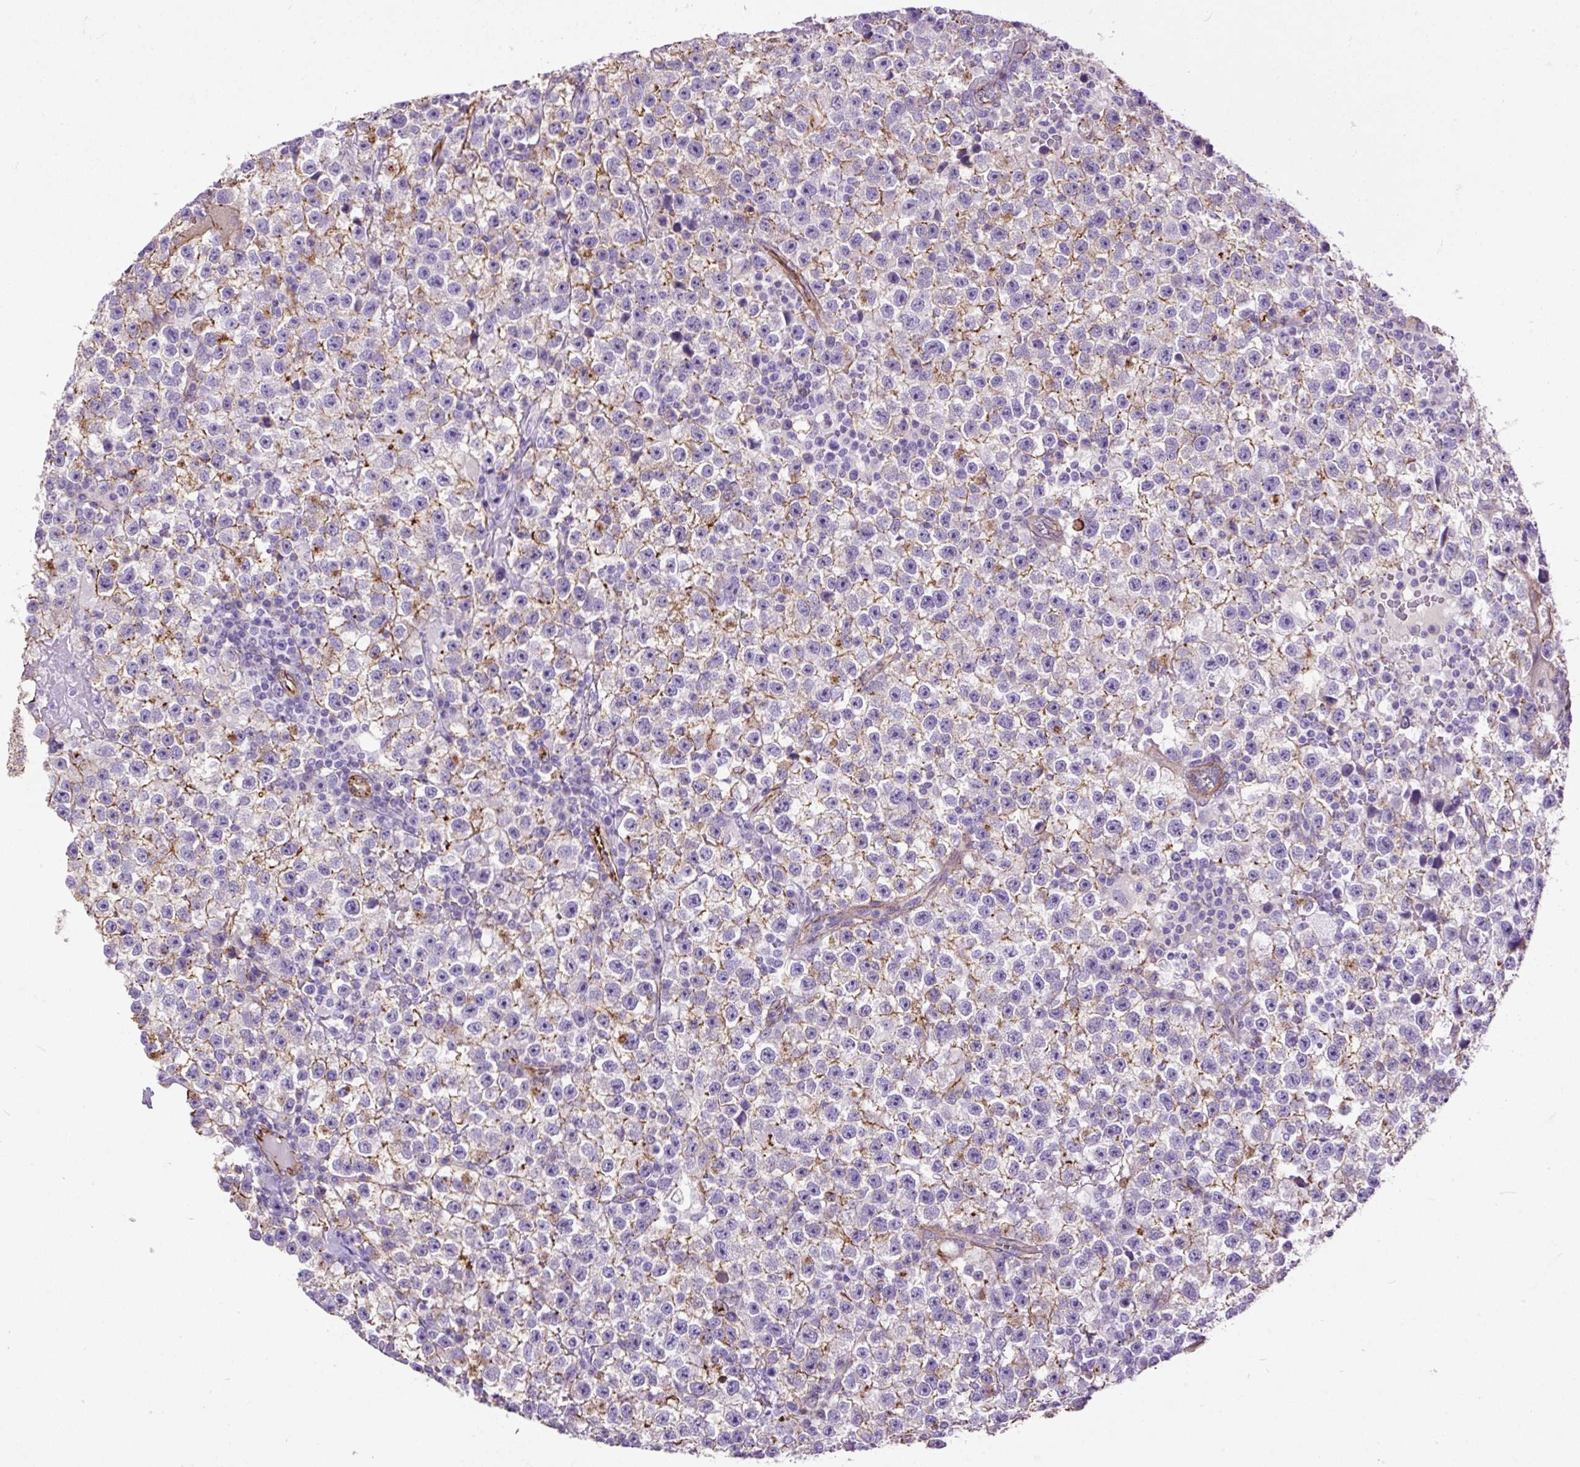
{"staining": {"intensity": "moderate", "quantity": "<25%", "location": "cytoplasmic/membranous"}, "tissue": "testis cancer", "cell_type": "Tumor cells", "image_type": "cancer", "snomed": [{"axis": "morphology", "description": "Seminoma, NOS"}, {"axis": "topography", "description": "Testis"}], "caption": "The micrograph reveals a brown stain indicating the presence of a protein in the cytoplasmic/membranous of tumor cells in seminoma (testis).", "gene": "MAGEB16", "patient": {"sex": "male", "age": 22}}